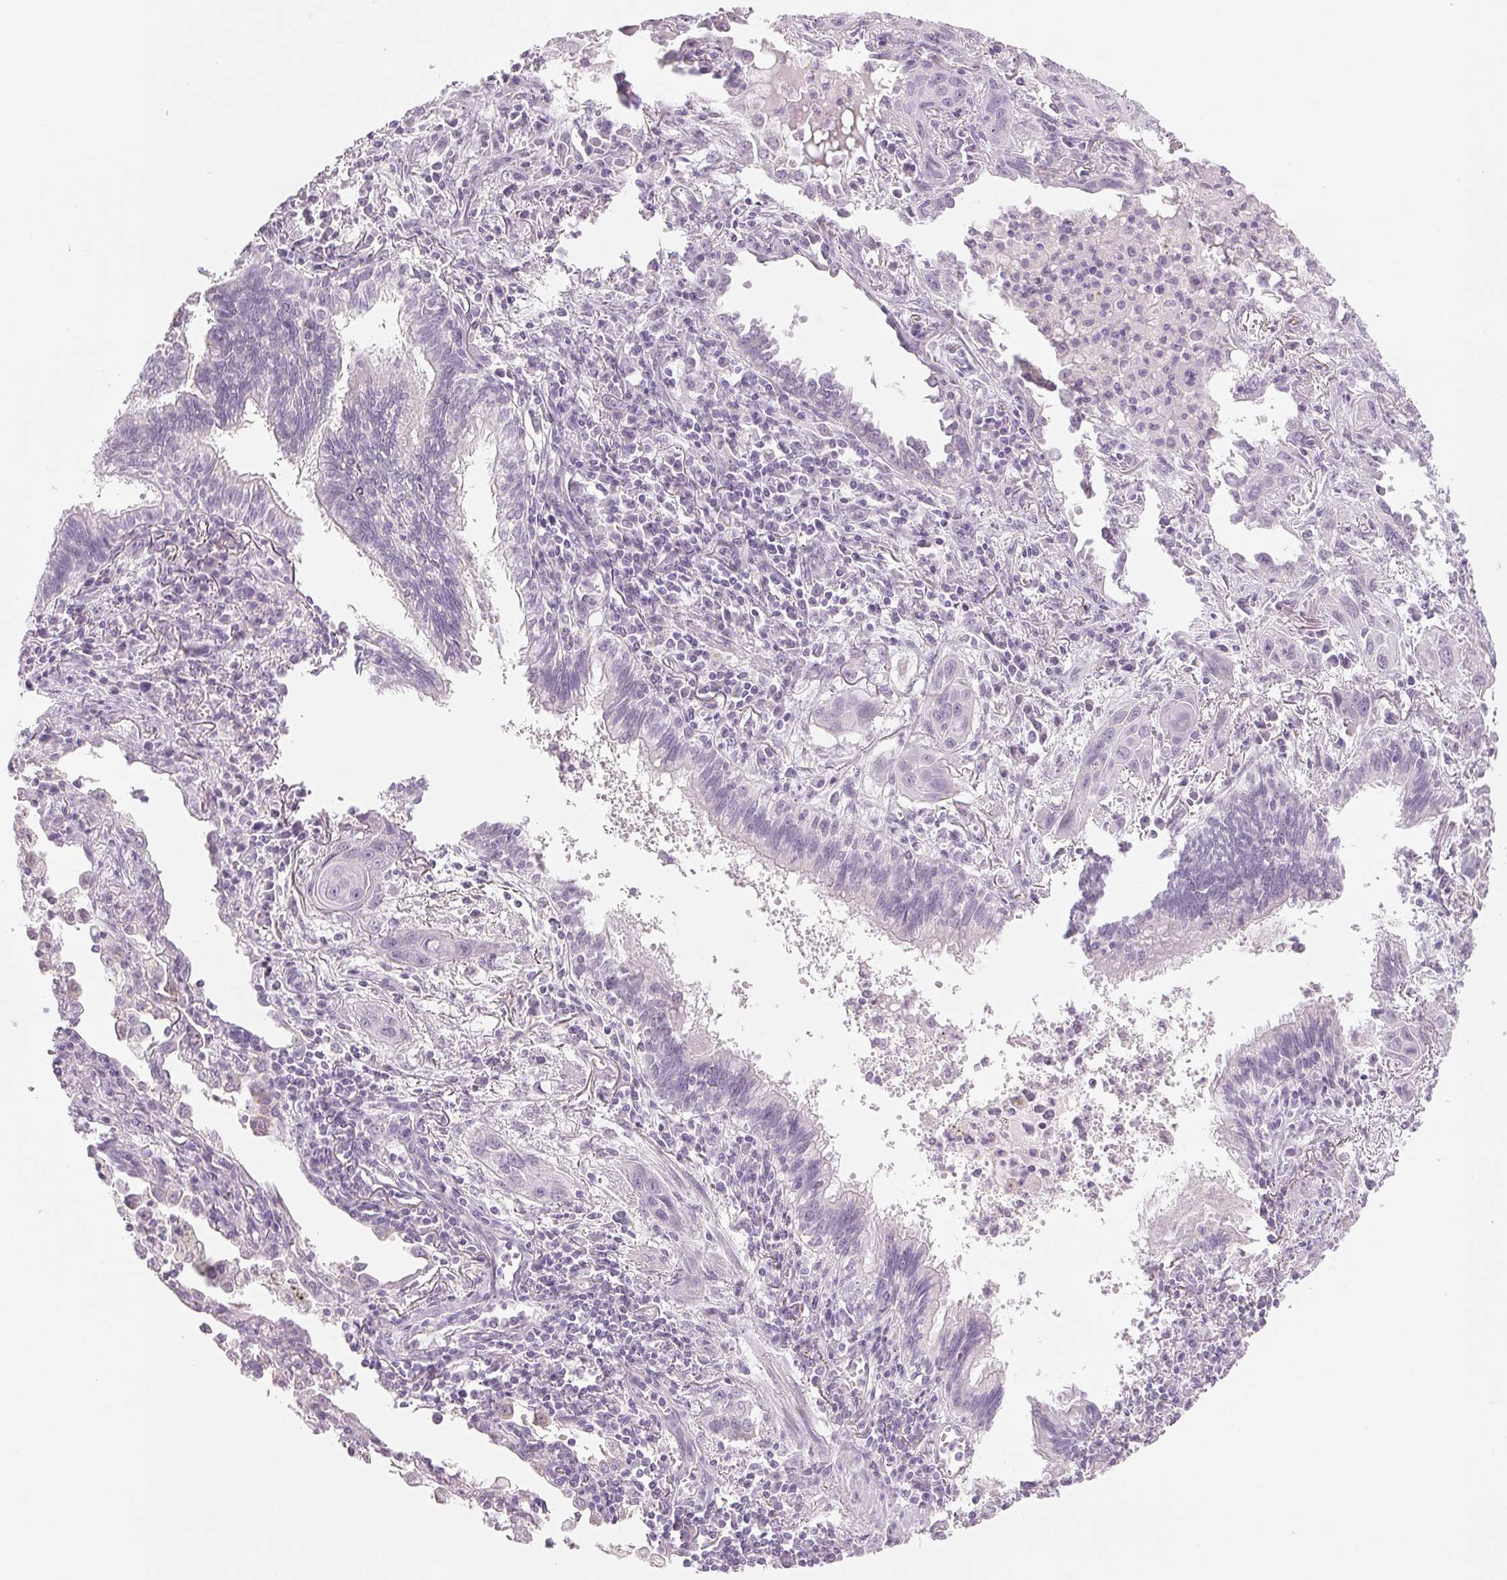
{"staining": {"intensity": "negative", "quantity": "none", "location": "none"}, "tissue": "lung cancer", "cell_type": "Tumor cells", "image_type": "cancer", "snomed": [{"axis": "morphology", "description": "Squamous cell carcinoma, NOS"}, {"axis": "topography", "description": "Lung"}], "caption": "Tumor cells are negative for protein expression in human lung squamous cell carcinoma.", "gene": "EHHADH", "patient": {"sex": "male", "age": 79}}